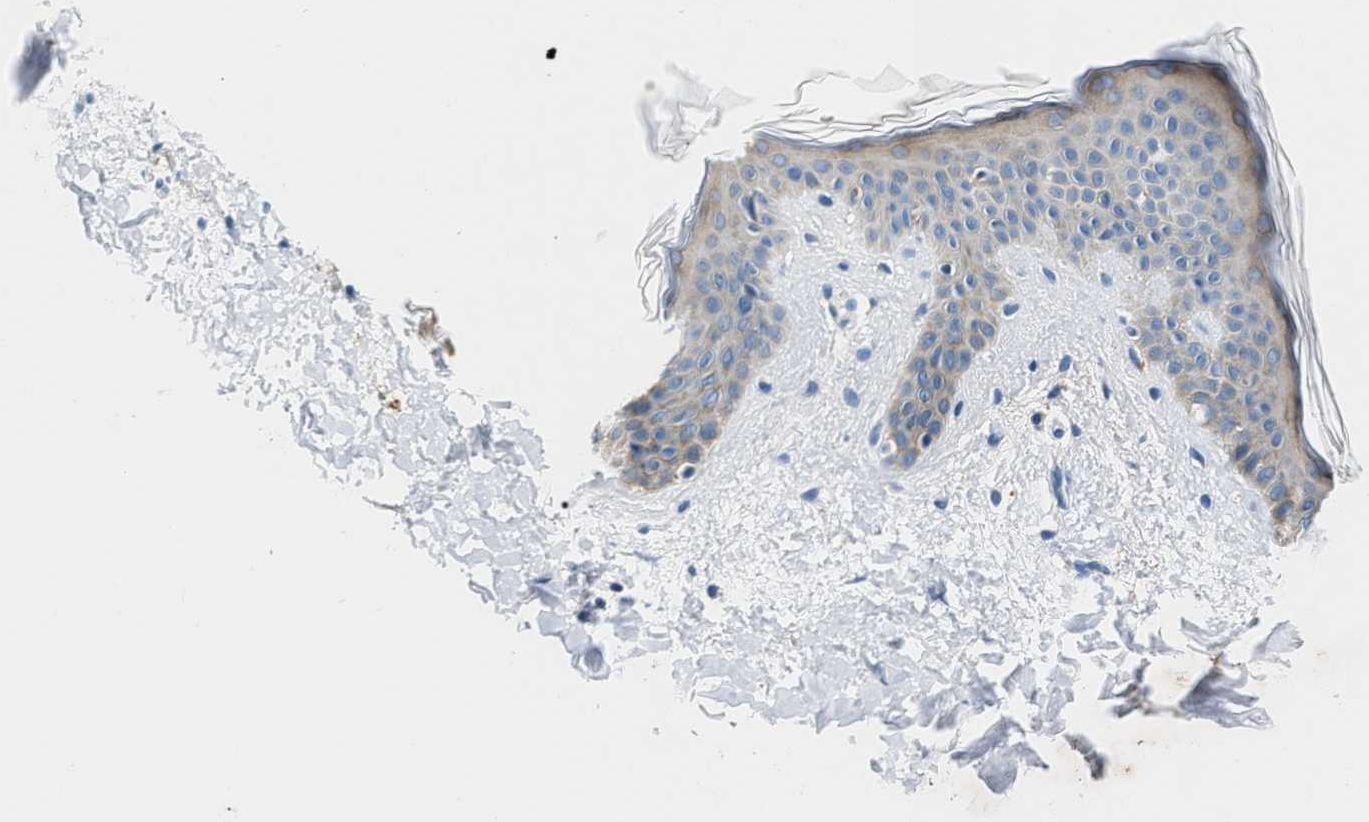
{"staining": {"intensity": "negative", "quantity": "none", "location": "none"}, "tissue": "skin", "cell_type": "Fibroblasts", "image_type": "normal", "snomed": [{"axis": "morphology", "description": "Normal tissue, NOS"}, {"axis": "topography", "description": "Skin"}], "caption": "Immunohistochemical staining of benign skin reveals no significant expression in fibroblasts. Nuclei are stained in blue.", "gene": "TUT7", "patient": {"sex": "female", "age": 17}}